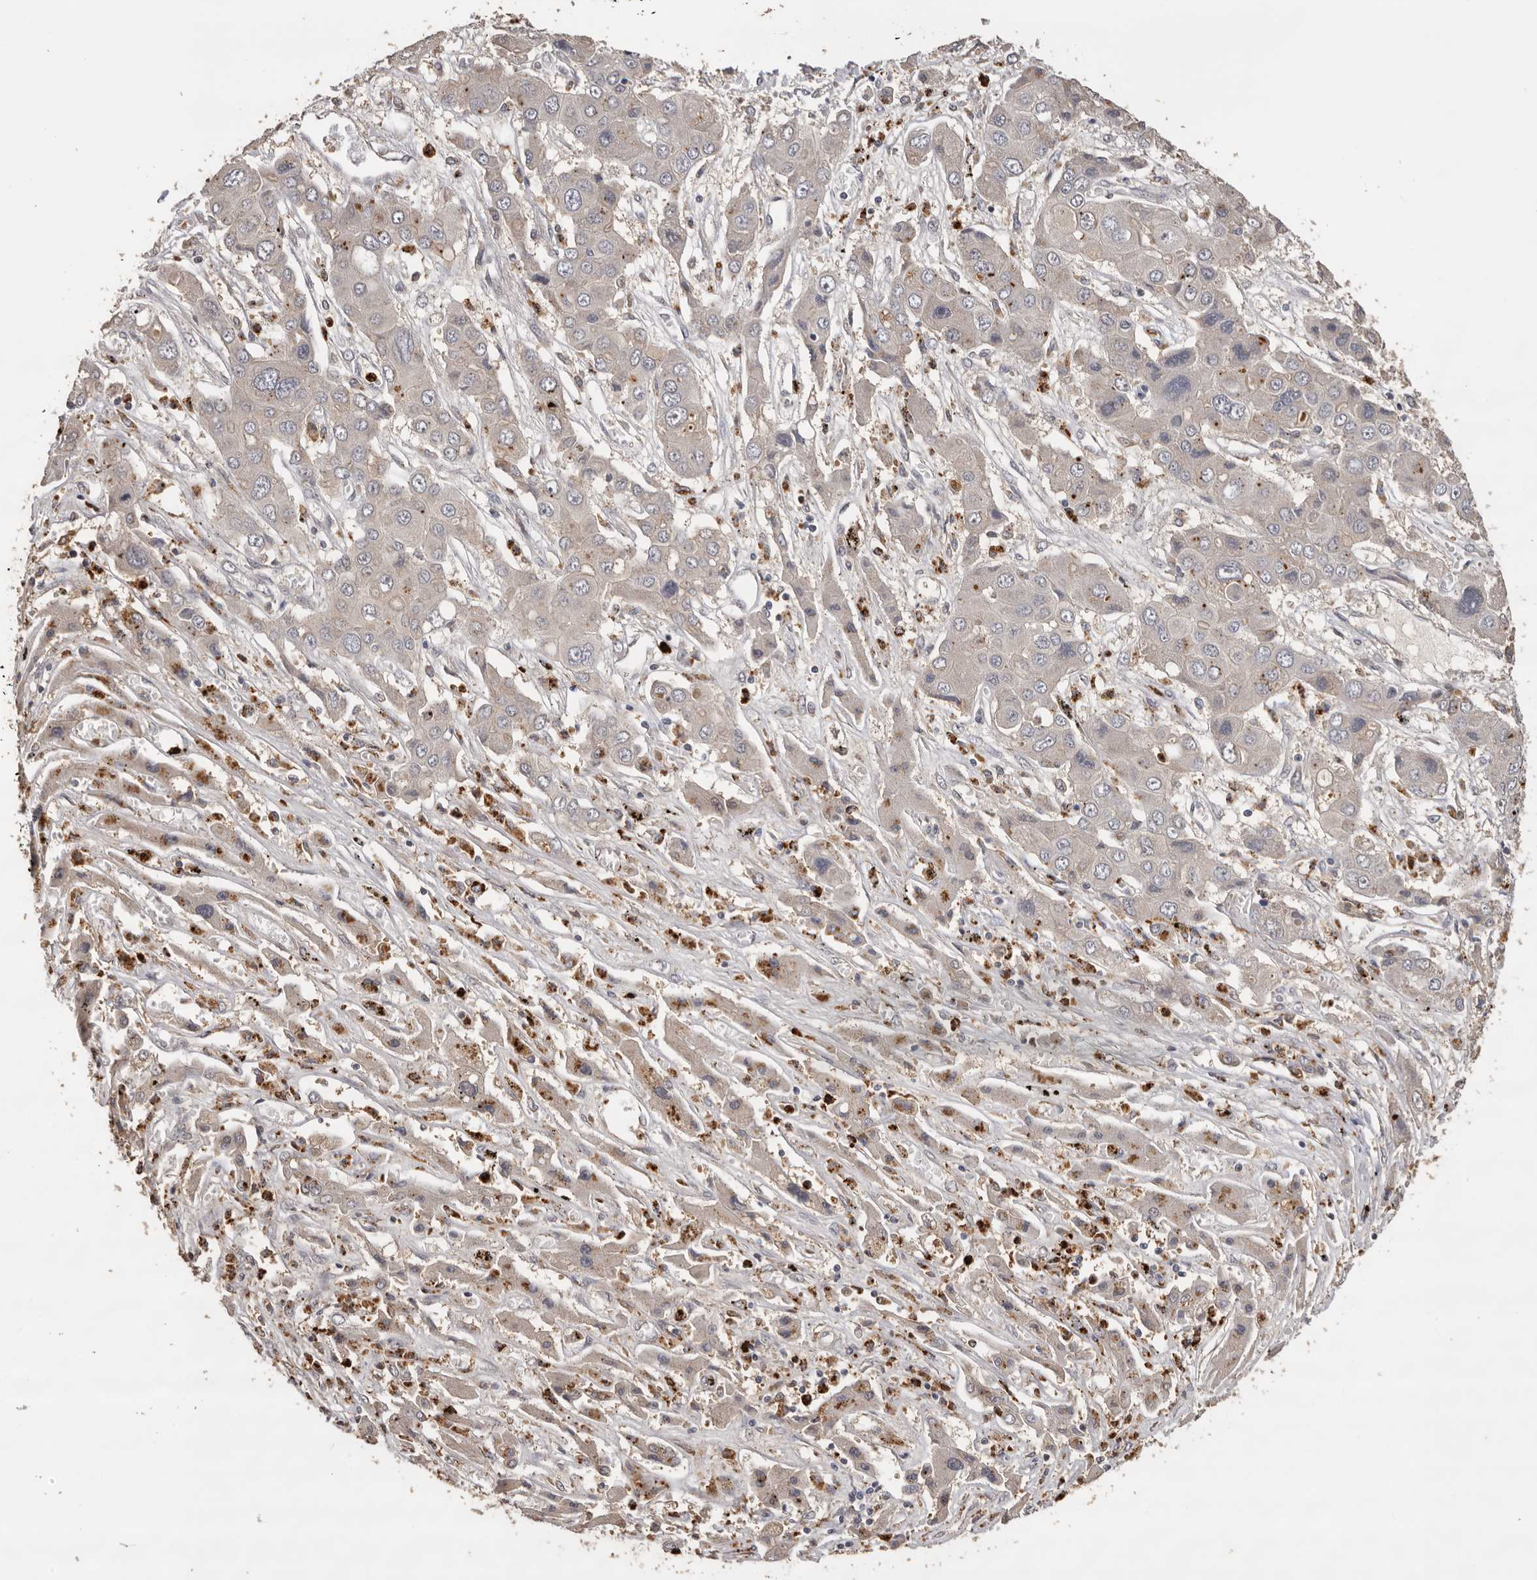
{"staining": {"intensity": "negative", "quantity": "none", "location": "none"}, "tissue": "liver cancer", "cell_type": "Tumor cells", "image_type": "cancer", "snomed": [{"axis": "morphology", "description": "Cholangiocarcinoma"}, {"axis": "topography", "description": "Liver"}], "caption": "Human liver cancer stained for a protein using IHC demonstrates no positivity in tumor cells.", "gene": "KIF2B", "patient": {"sex": "male", "age": 67}}